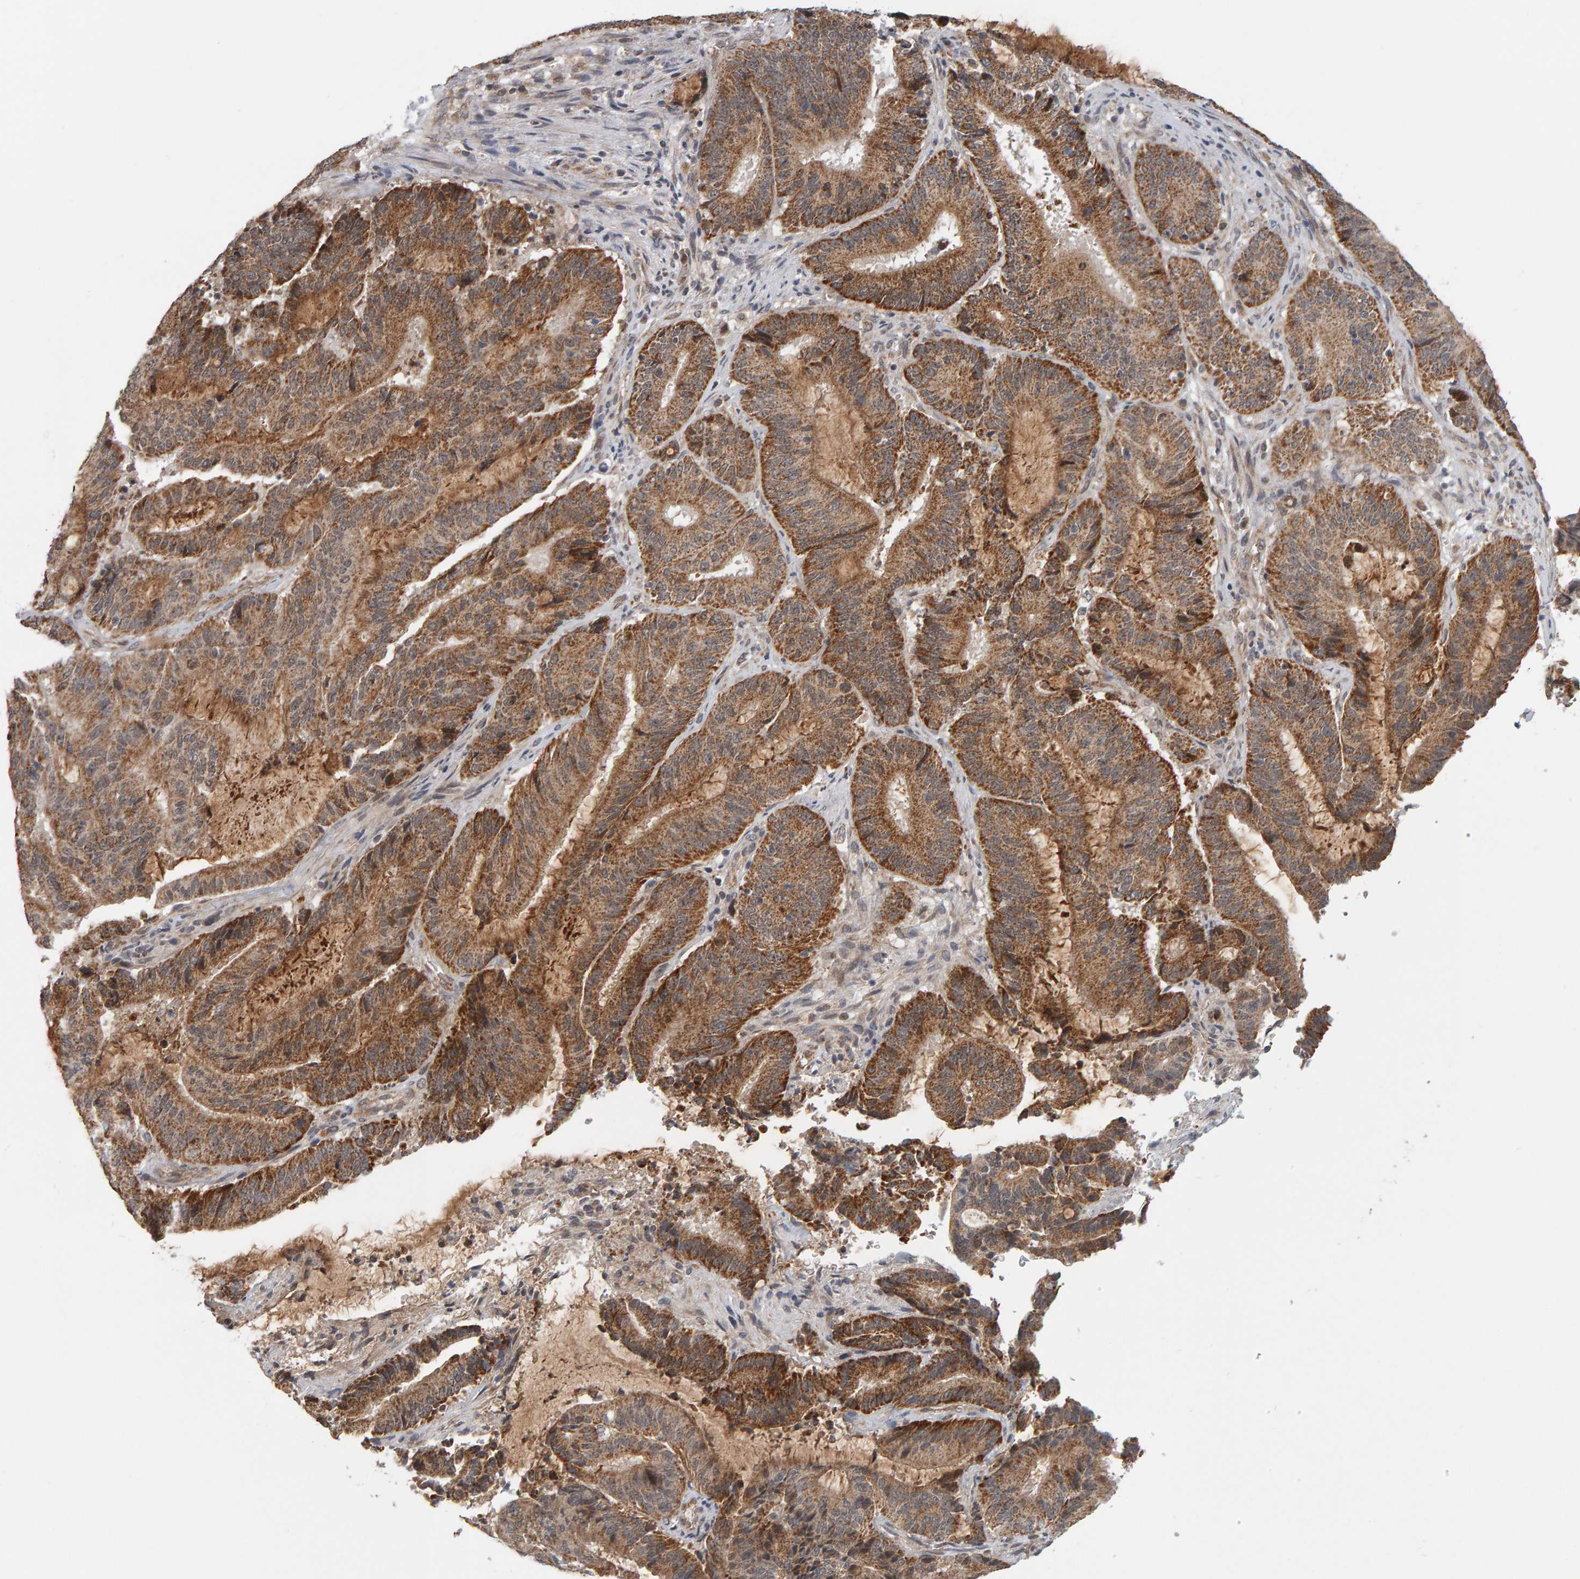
{"staining": {"intensity": "moderate", "quantity": ">75%", "location": "cytoplasmic/membranous"}, "tissue": "liver cancer", "cell_type": "Tumor cells", "image_type": "cancer", "snomed": [{"axis": "morphology", "description": "Normal tissue, NOS"}, {"axis": "morphology", "description": "Cholangiocarcinoma"}, {"axis": "topography", "description": "Liver"}, {"axis": "topography", "description": "Peripheral nerve tissue"}], "caption": "Liver cancer (cholangiocarcinoma) stained with IHC demonstrates moderate cytoplasmic/membranous staining in approximately >75% of tumor cells.", "gene": "DAP3", "patient": {"sex": "female", "age": 73}}